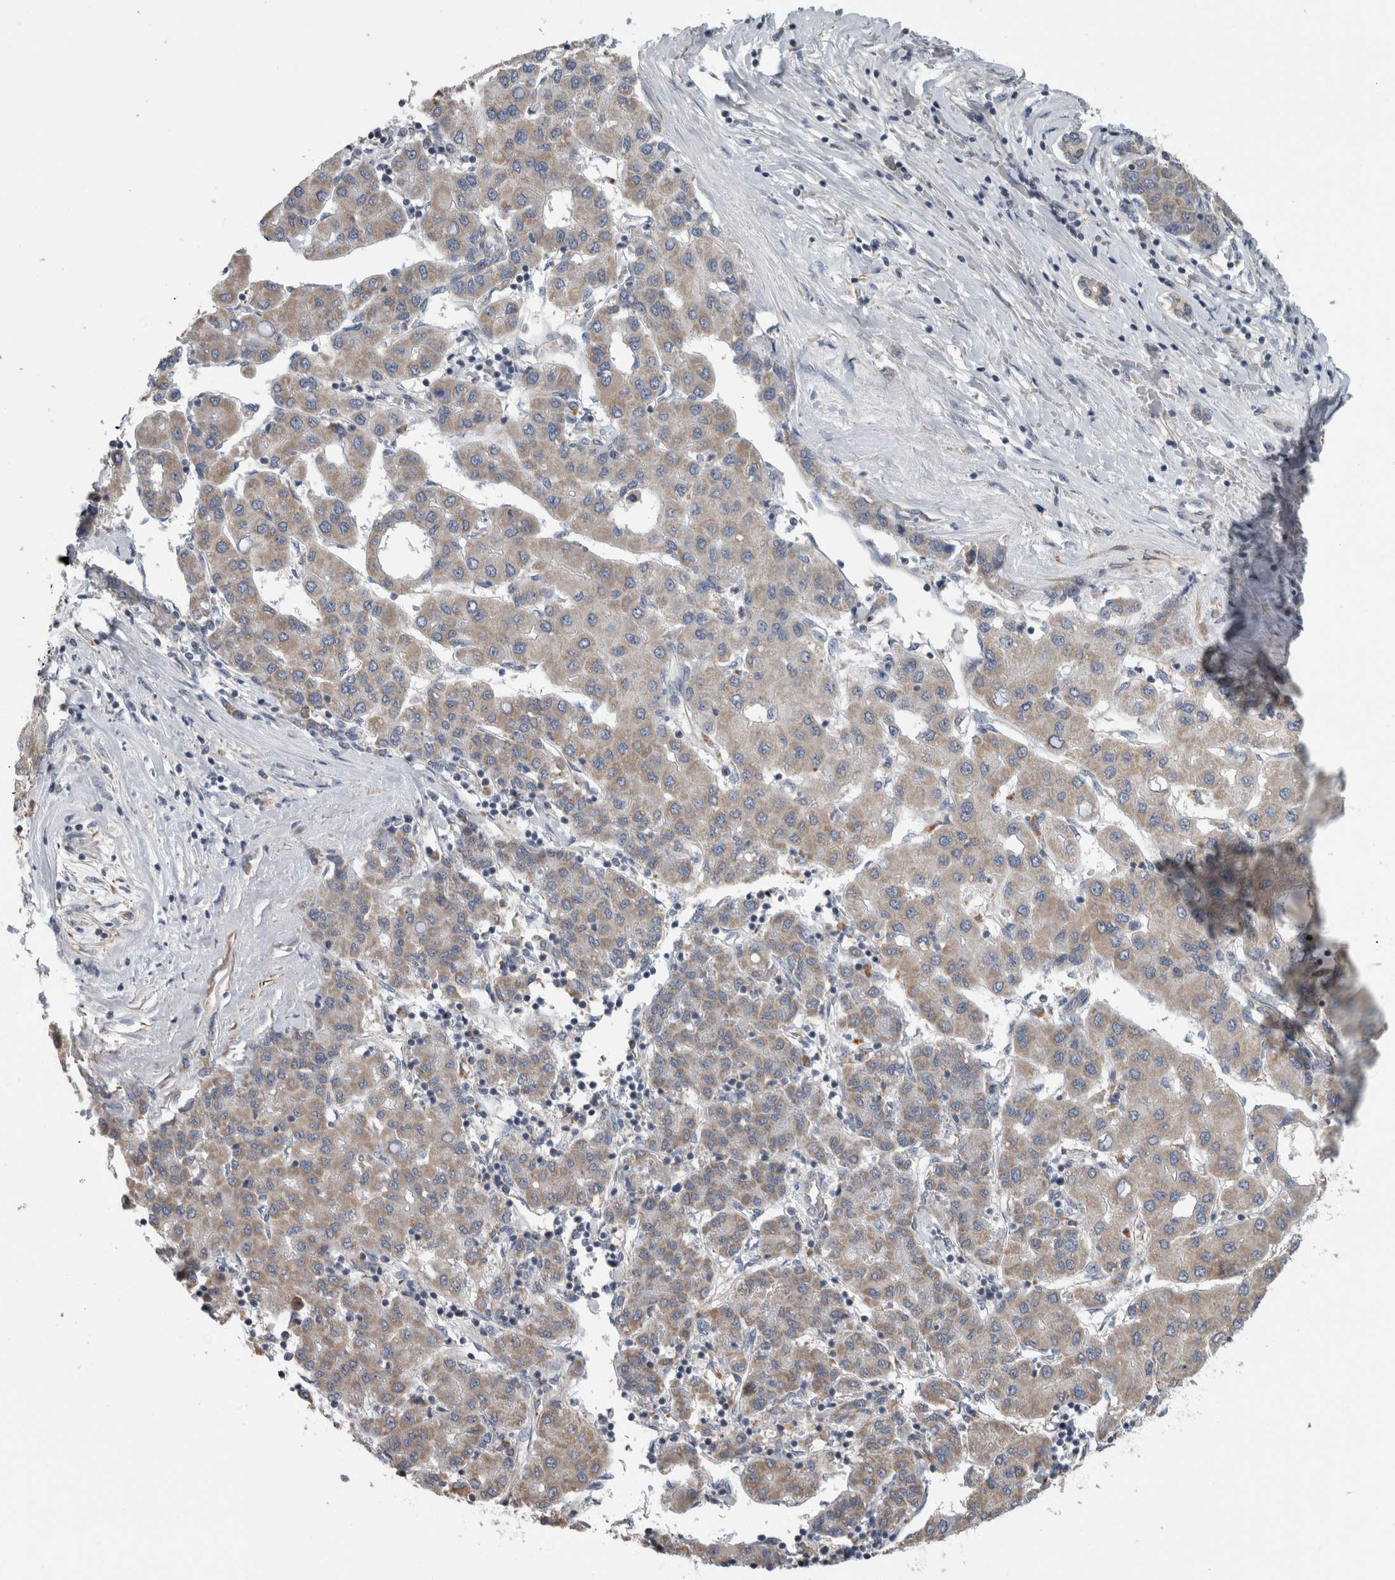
{"staining": {"intensity": "moderate", "quantity": ">75%", "location": "cytoplasmic/membranous"}, "tissue": "liver cancer", "cell_type": "Tumor cells", "image_type": "cancer", "snomed": [{"axis": "morphology", "description": "Carcinoma, Hepatocellular, NOS"}, {"axis": "topography", "description": "Liver"}], "caption": "Moderate cytoplasmic/membranous staining for a protein is identified in about >75% of tumor cells of liver cancer using immunohistochemistry (IHC).", "gene": "ARMC1", "patient": {"sex": "male", "age": 65}}